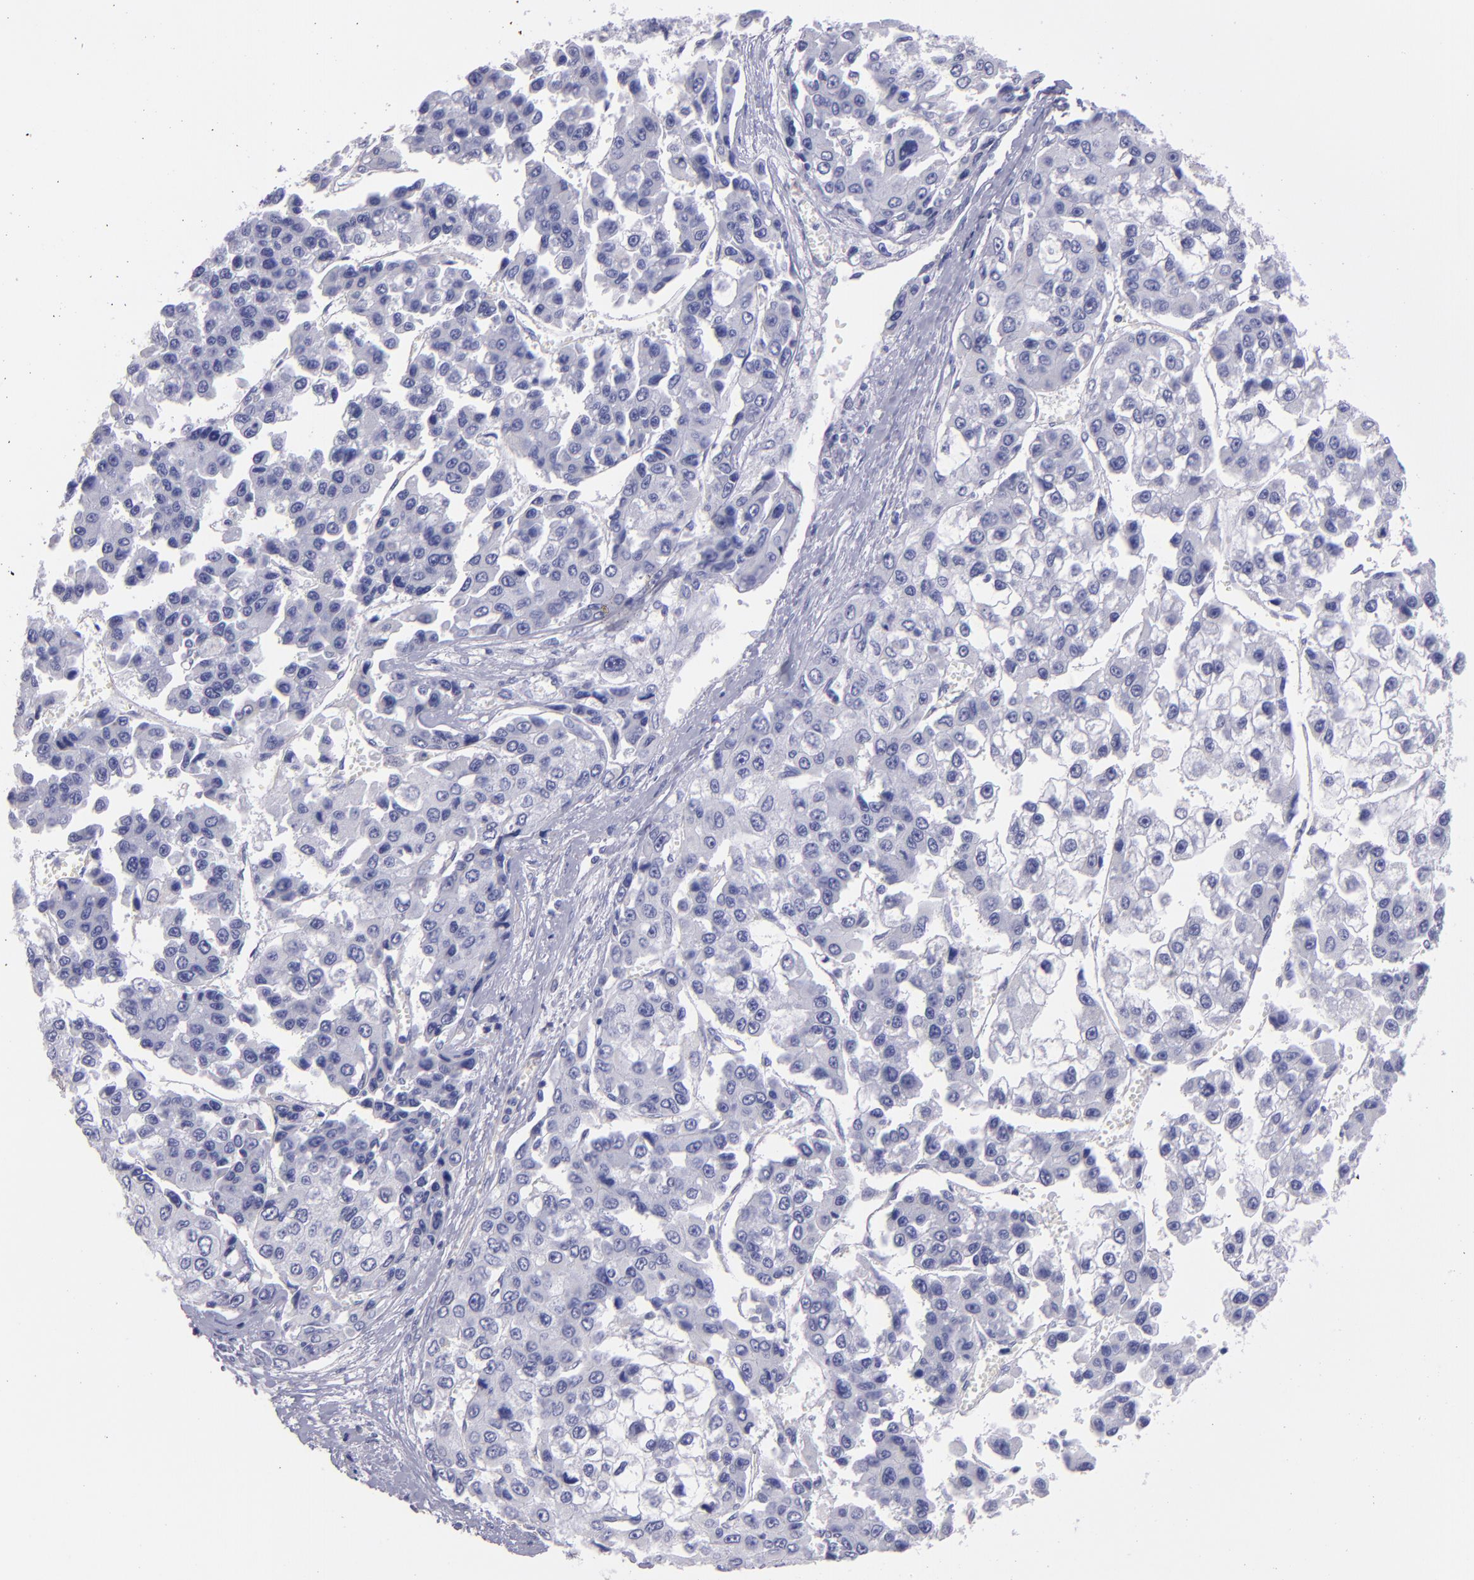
{"staining": {"intensity": "negative", "quantity": "none", "location": "none"}, "tissue": "liver cancer", "cell_type": "Tumor cells", "image_type": "cancer", "snomed": [{"axis": "morphology", "description": "Carcinoma, Hepatocellular, NOS"}, {"axis": "topography", "description": "Liver"}], "caption": "A high-resolution histopathology image shows IHC staining of liver cancer, which shows no significant positivity in tumor cells.", "gene": "TG", "patient": {"sex": "female", "age": 66}}